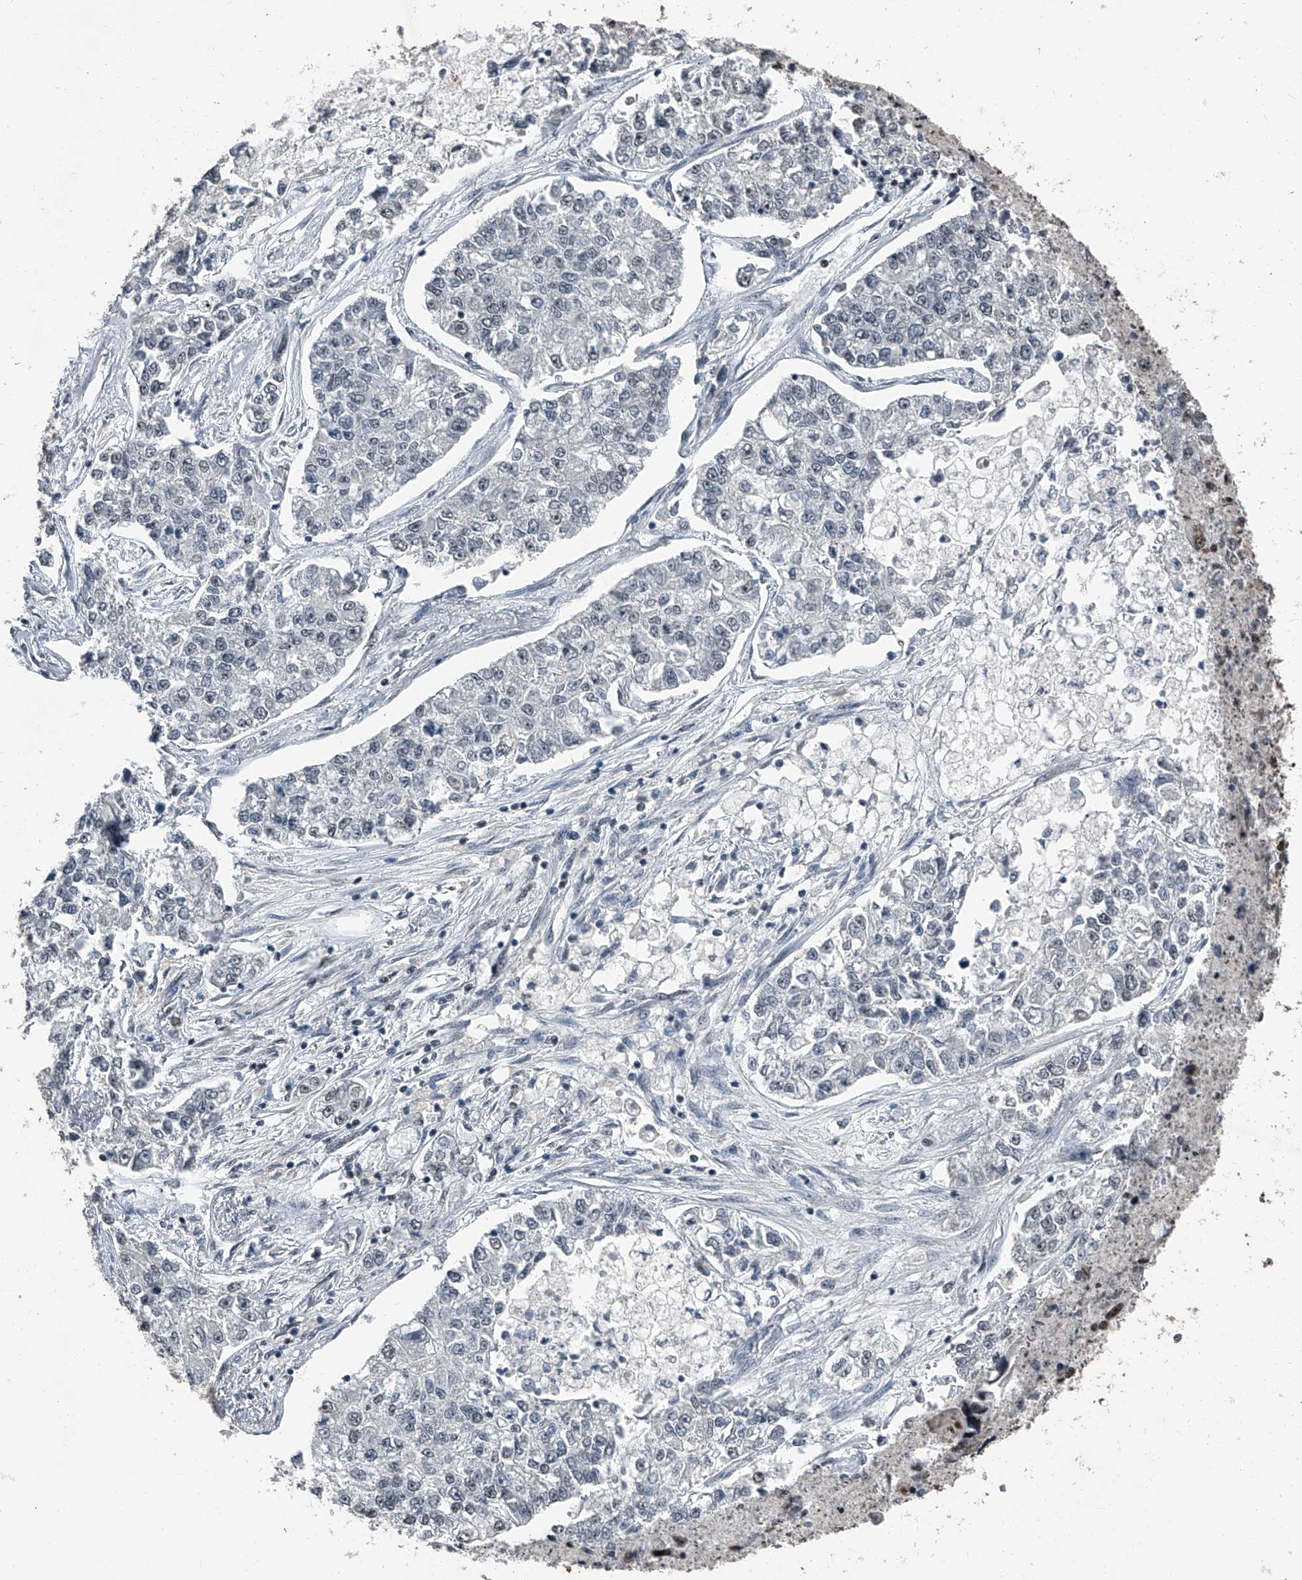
{"staining": {"intensity": "weak", "quantity": "<25%", "location": "nuclear"}, "tissue": "lung cancer", "cell_type": "Tumor cells", "image_type": "cancer", "snomed": [{"axis": "morphology", "description": "Adenocarcinoma, NOS"}, {"axis": "topography", "description": "Lung"}], "caption": "Tumor cells show no significant protein staining in lung adenocarcinoma. The staining was performed using DAB (3,3'-diaminobenzidine) to visualize the protein expression in brown, while the nuclei were stained in blue with hematoxylin (Magnification: 20x).", "gene": "TCOF1", "patient": {"sex": "male", "age": 49}}